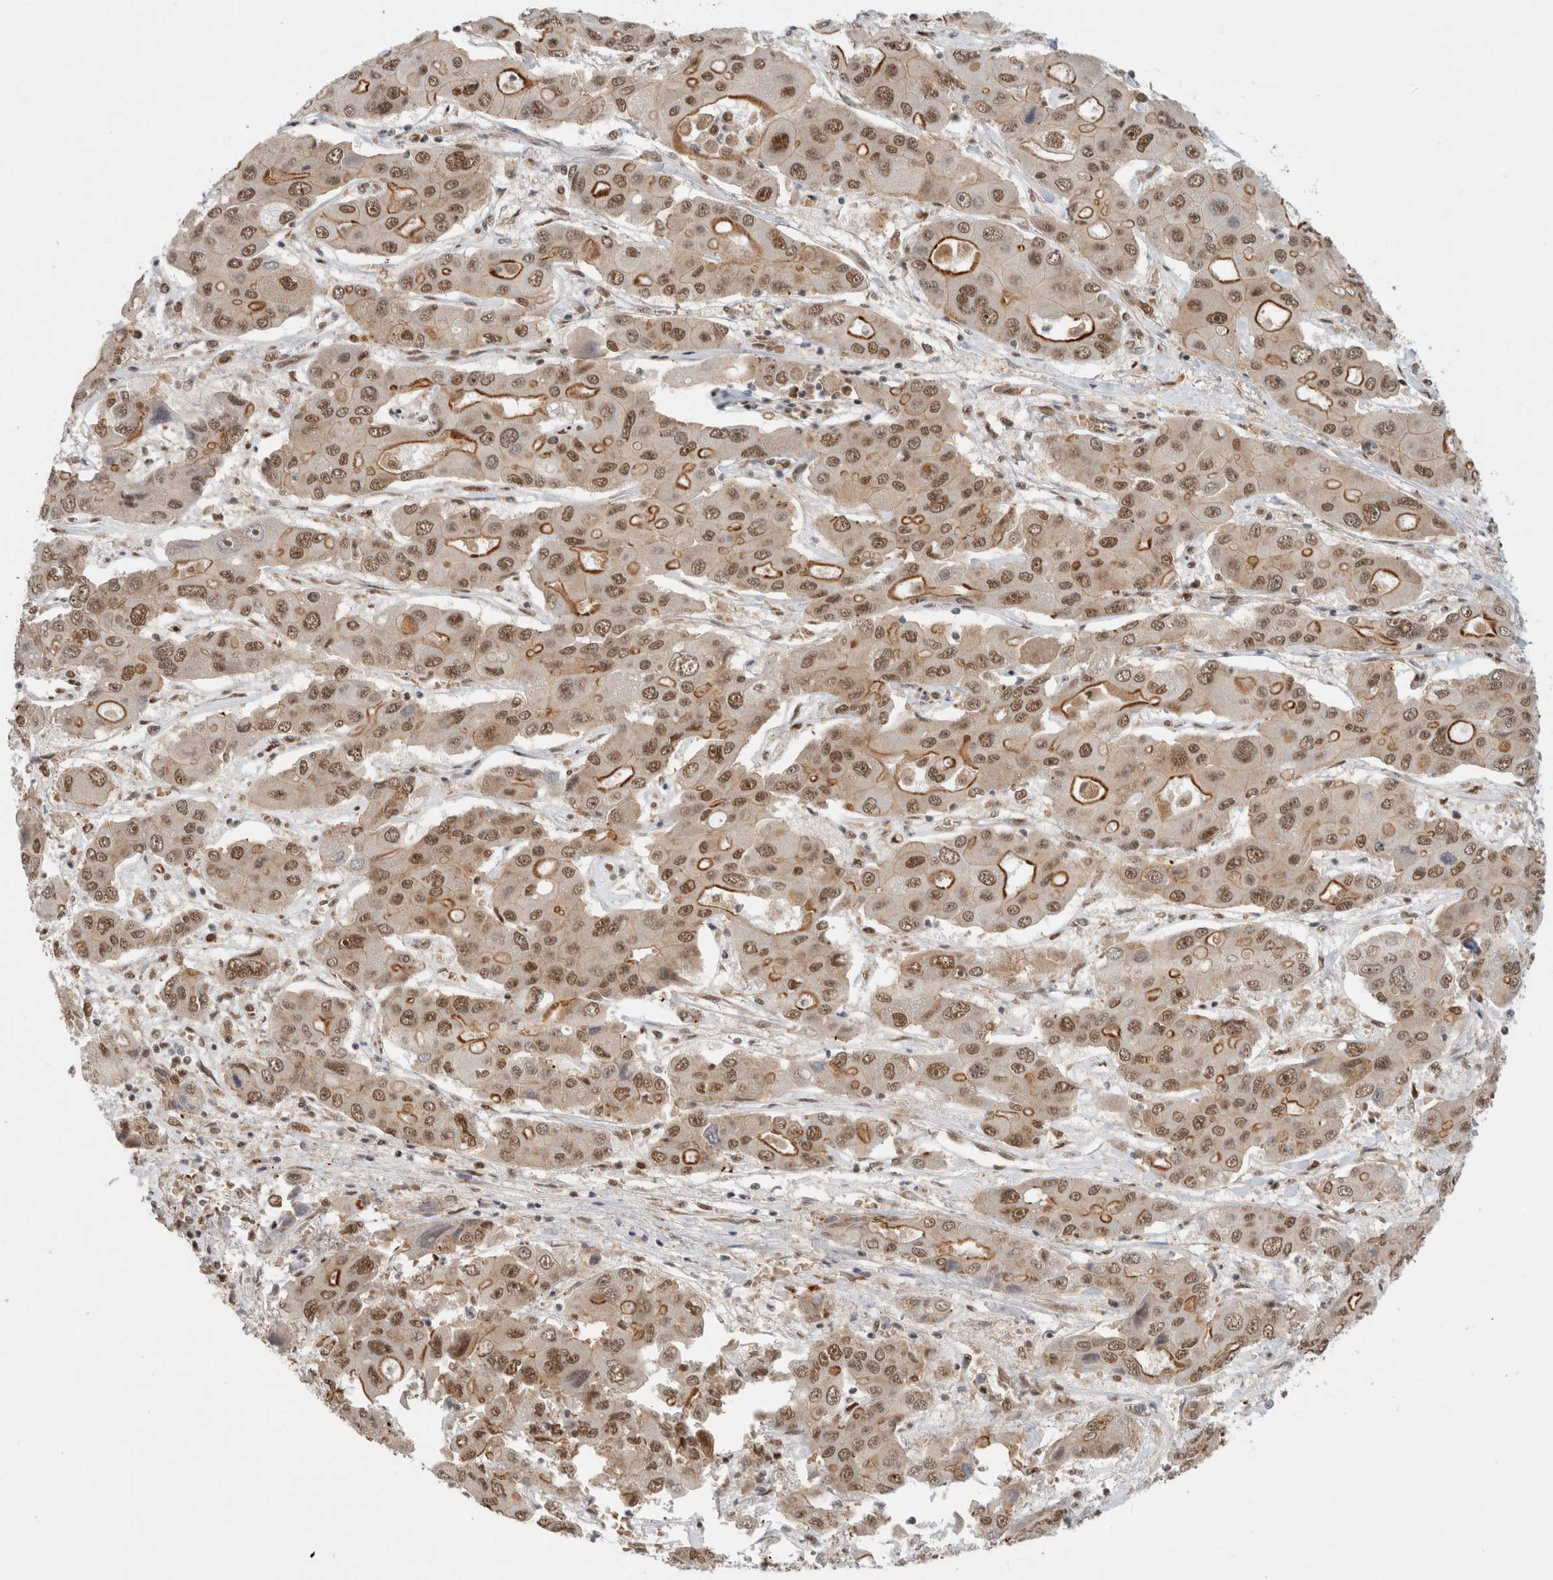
{"staining": {"intensity": "moderate", "quantity": ">75%", "location": "cytoplasmic/membranous,nuclear"}, "tissue": "liver cancer", "cell_type": "Tumor cells", "image_type": "cancer", "snomed": [{"axis": "morphology", "description": "Cholangiocarcinoma"}, {"axis": "topography", "description": "Liver"}], "caption": "Moderate cytoplasmic/membranous and nuclear expression for a protein is identified in about >75% of tumor cells of liver cholangiocarcinoma using immunohistochemistry.", "gene": "NCAPG2", "patient": {"sex": "male", "age": 67}}